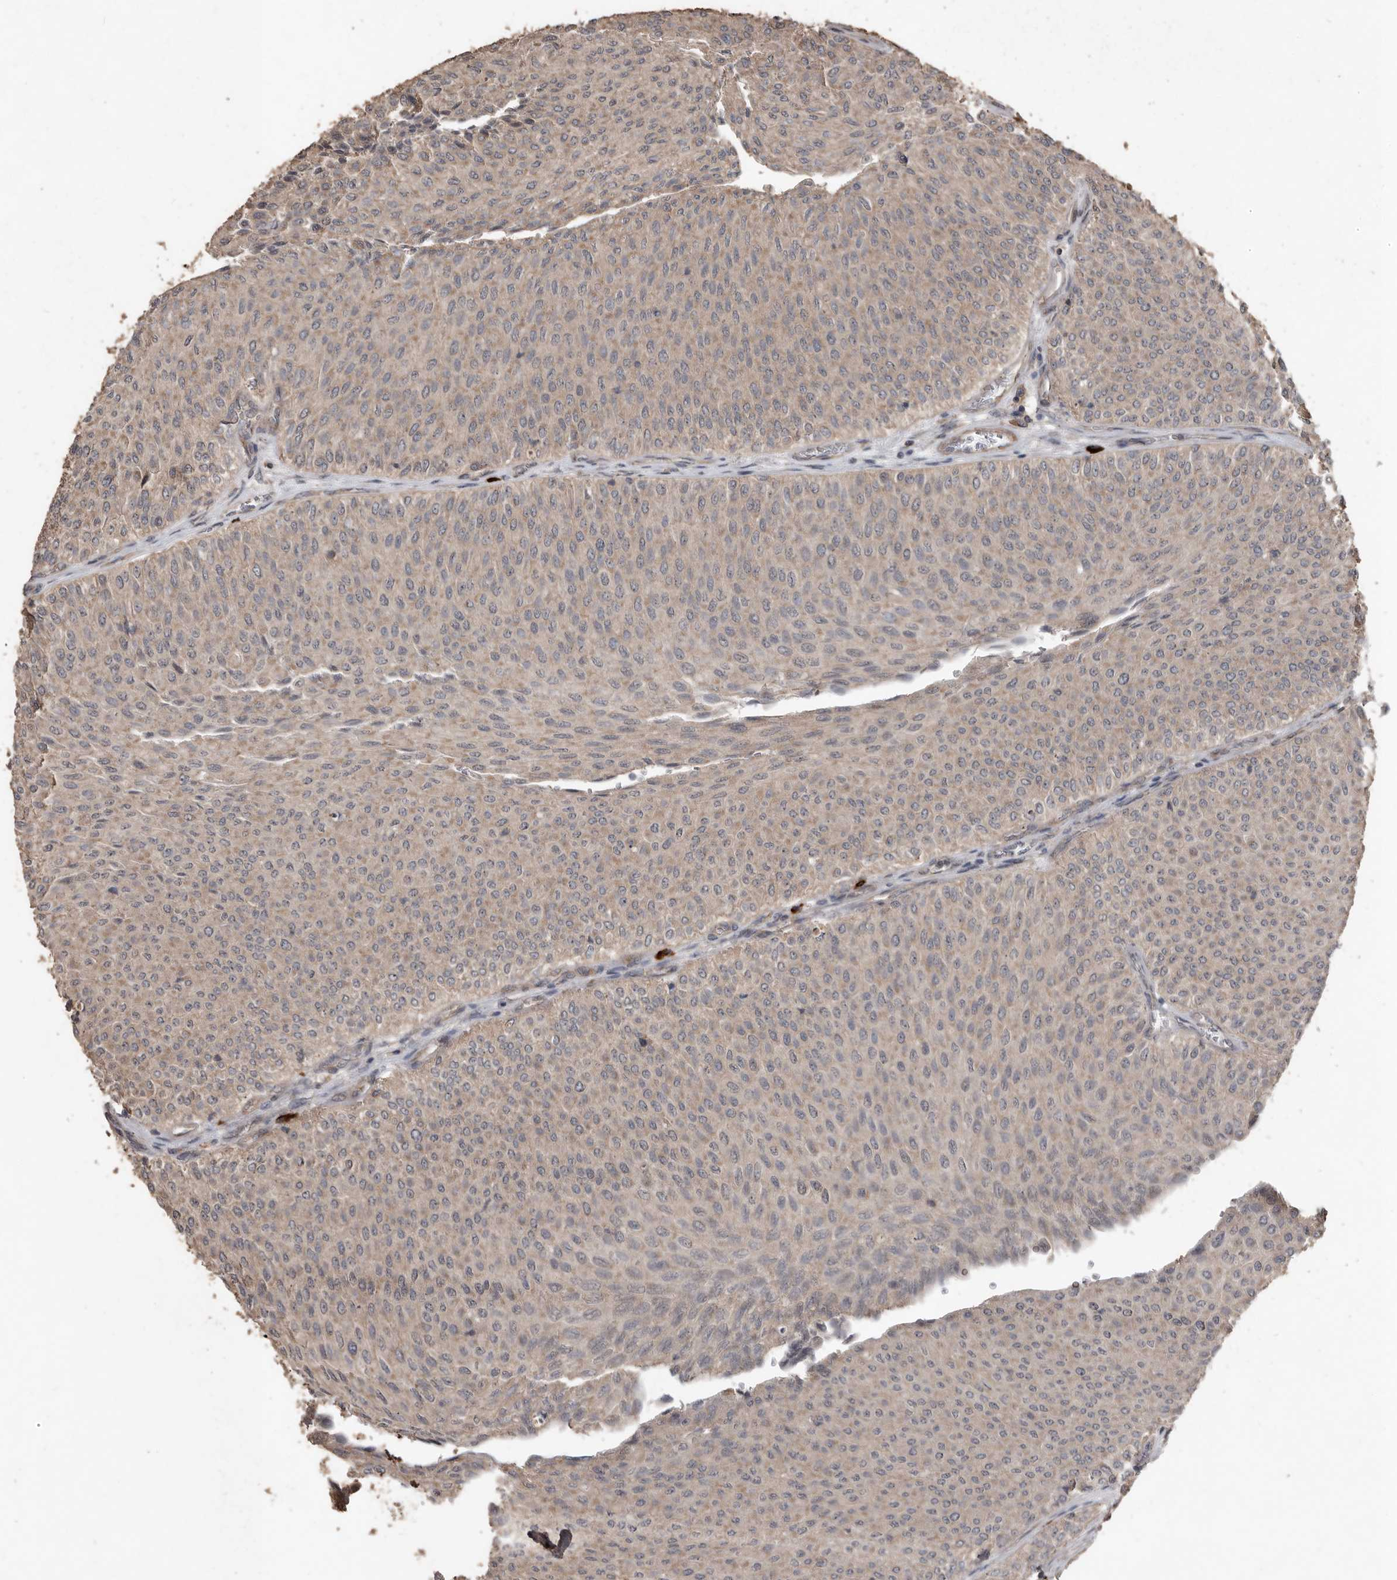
{"staining": {"intensity": "weak", "quantity": "25%-75%", "location": "cytoplasmic/membranous"}, "tissue": "urothelial cancer", "cell_type": "Tumor cells", "image_type": "cancer", "snomed": [{"axis": "morphology", "description": "Urothelial carcinoma, Low grade"}, {"axis": "topography", "description": "Urinary bladder"}], "caption": "A micrograph of human urothelial cancer stained for a protein displays weak cytoplasmic/membranous brown staining in tumor cells.", "gene": "BAMBI", "patient": {"sex": "male", "age": 78}}